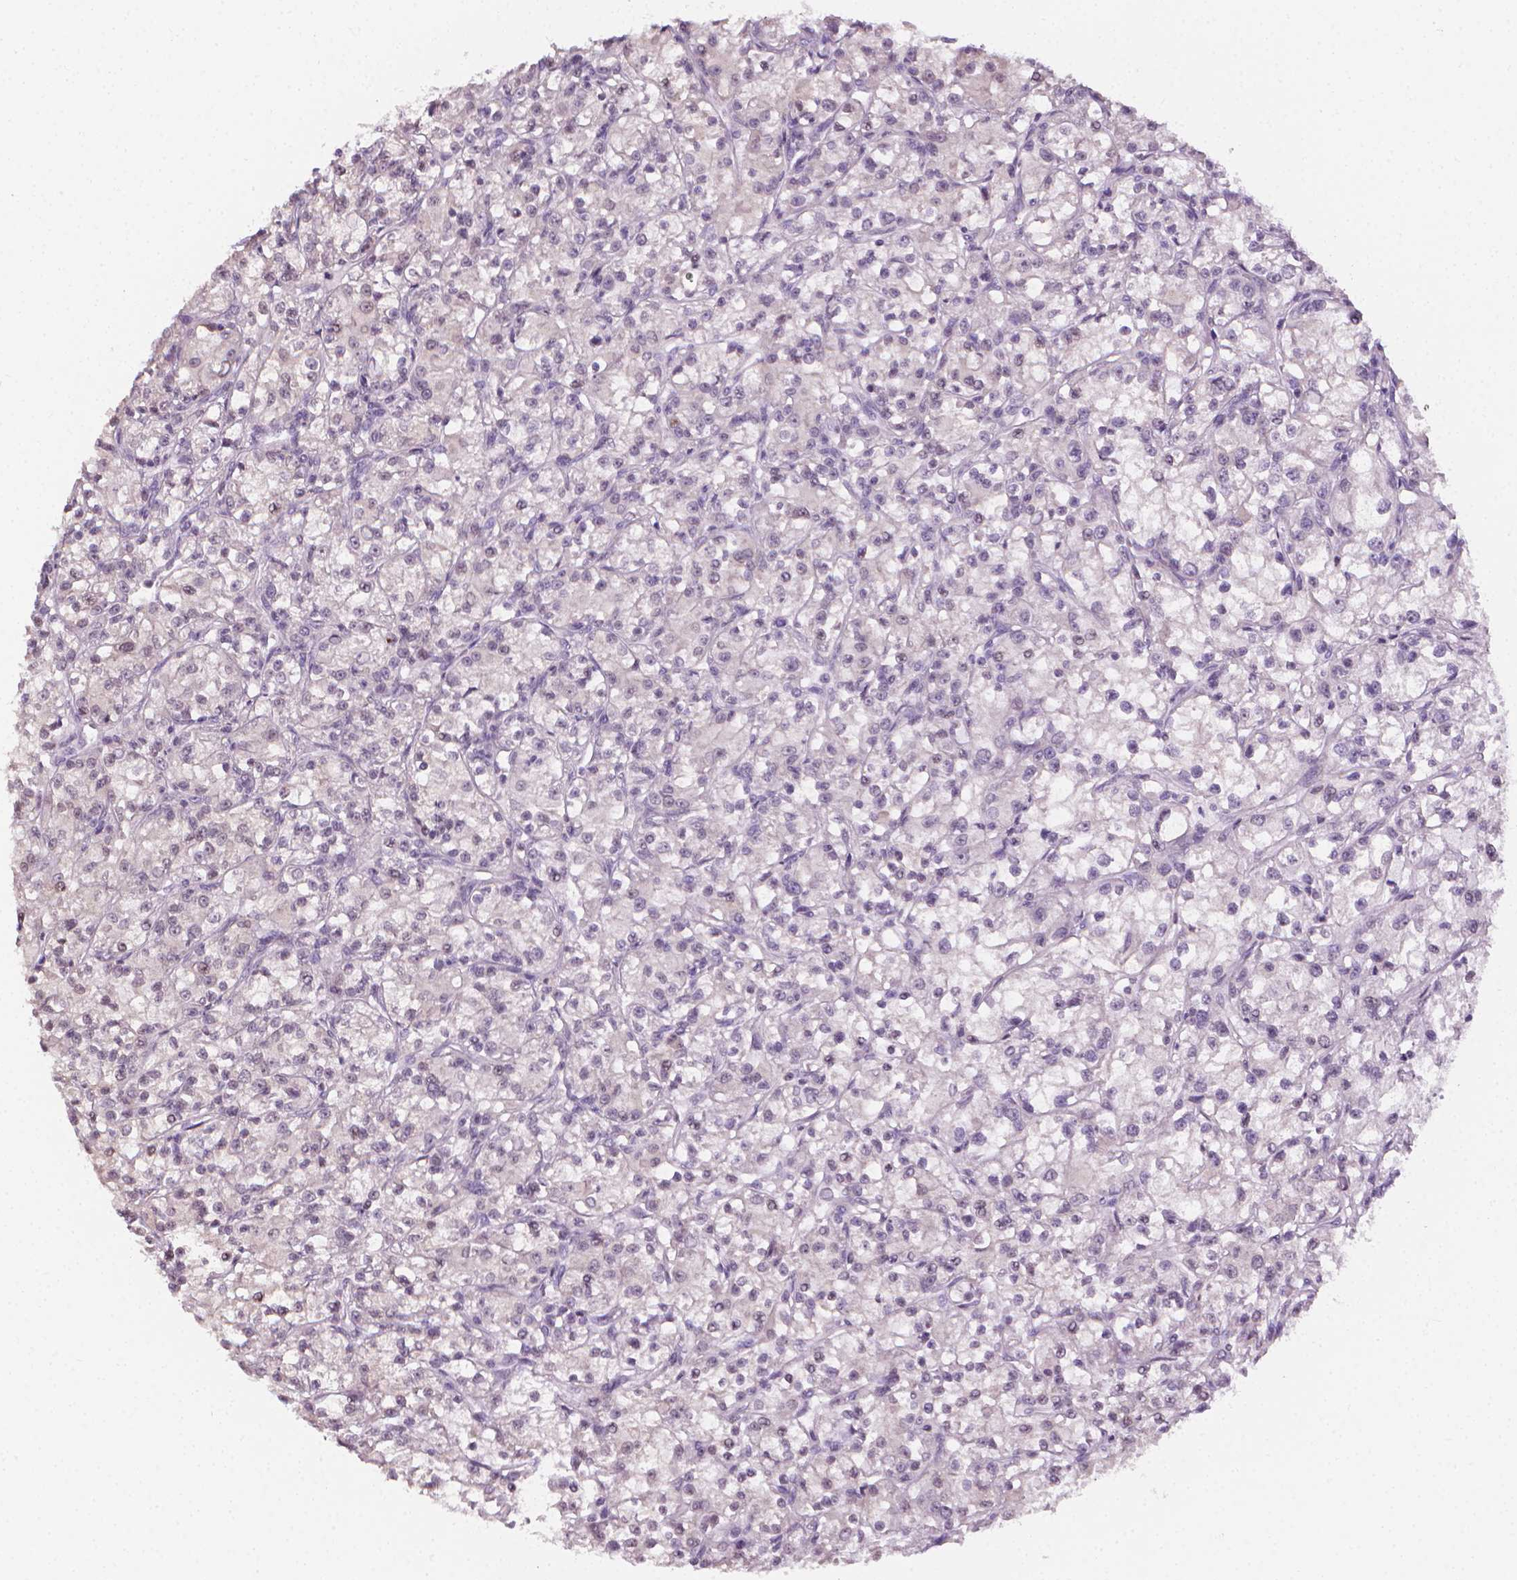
{"staining": {"intensity": "negative", "quantity": "none", "location": "none"}, "tissue": "renal cancer", "cell_type": "Tumor cells", "image_type": "cancer", "snomed": [{"axis": "morphology", "description": "Adenocarcinoma, NOS"}, {"axis": "topography", "description": "Kidney"}], "caption": "This histopathology image is of renal cancer stained with immunohistochemistry to label a protein in brown with the nuclei are counter-stained blue. There is no positivity in tumor cells. (Brightfield microscopy of DAB immunohistochemistry (IHC) at high magnification).", "gene": "NCAN", "patient": {"sex": "female", "age": 59}}